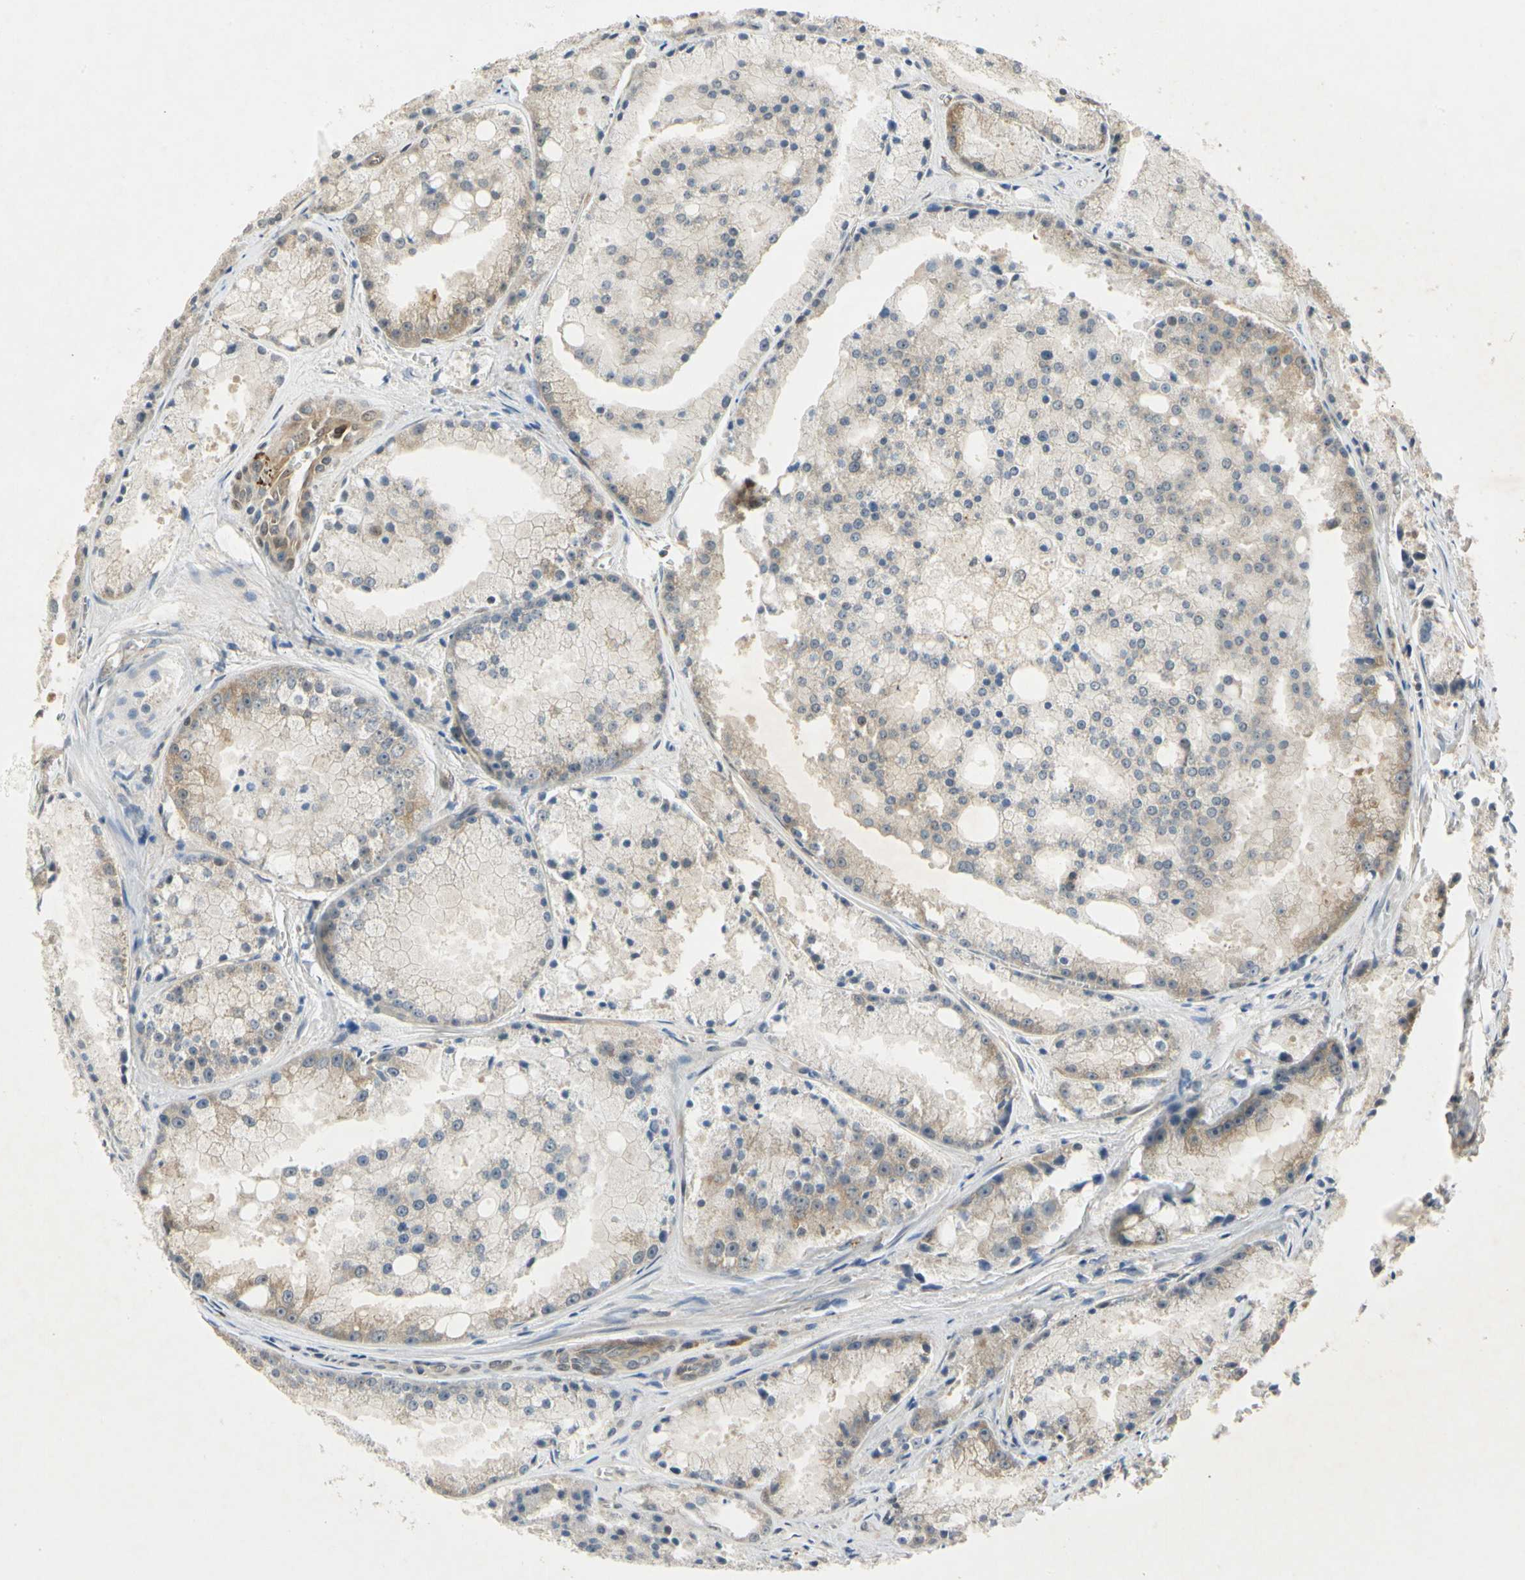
{"staining": {"intensity": "weak", "quantity": "25%-75%", "location": "cytoplasmic/membranous"}, "tissue": "prostate cancer", "cell_type": "Tumor cells", "image_type": "cancer", "snomed": [{"axis": "morphology", "description": "Adenocarcinoma, Low grade"}, {"axis": "topography", "description": "Prostate"}], "caption": "About 25%-75% of tumor cells in prostate cancer reveal weak cytoplasmic/membranous protein staining as visualized by brown immunohistochemical staining.", "gene": "EIF1AX", "patient": {"sex": "male", "age": 64}}